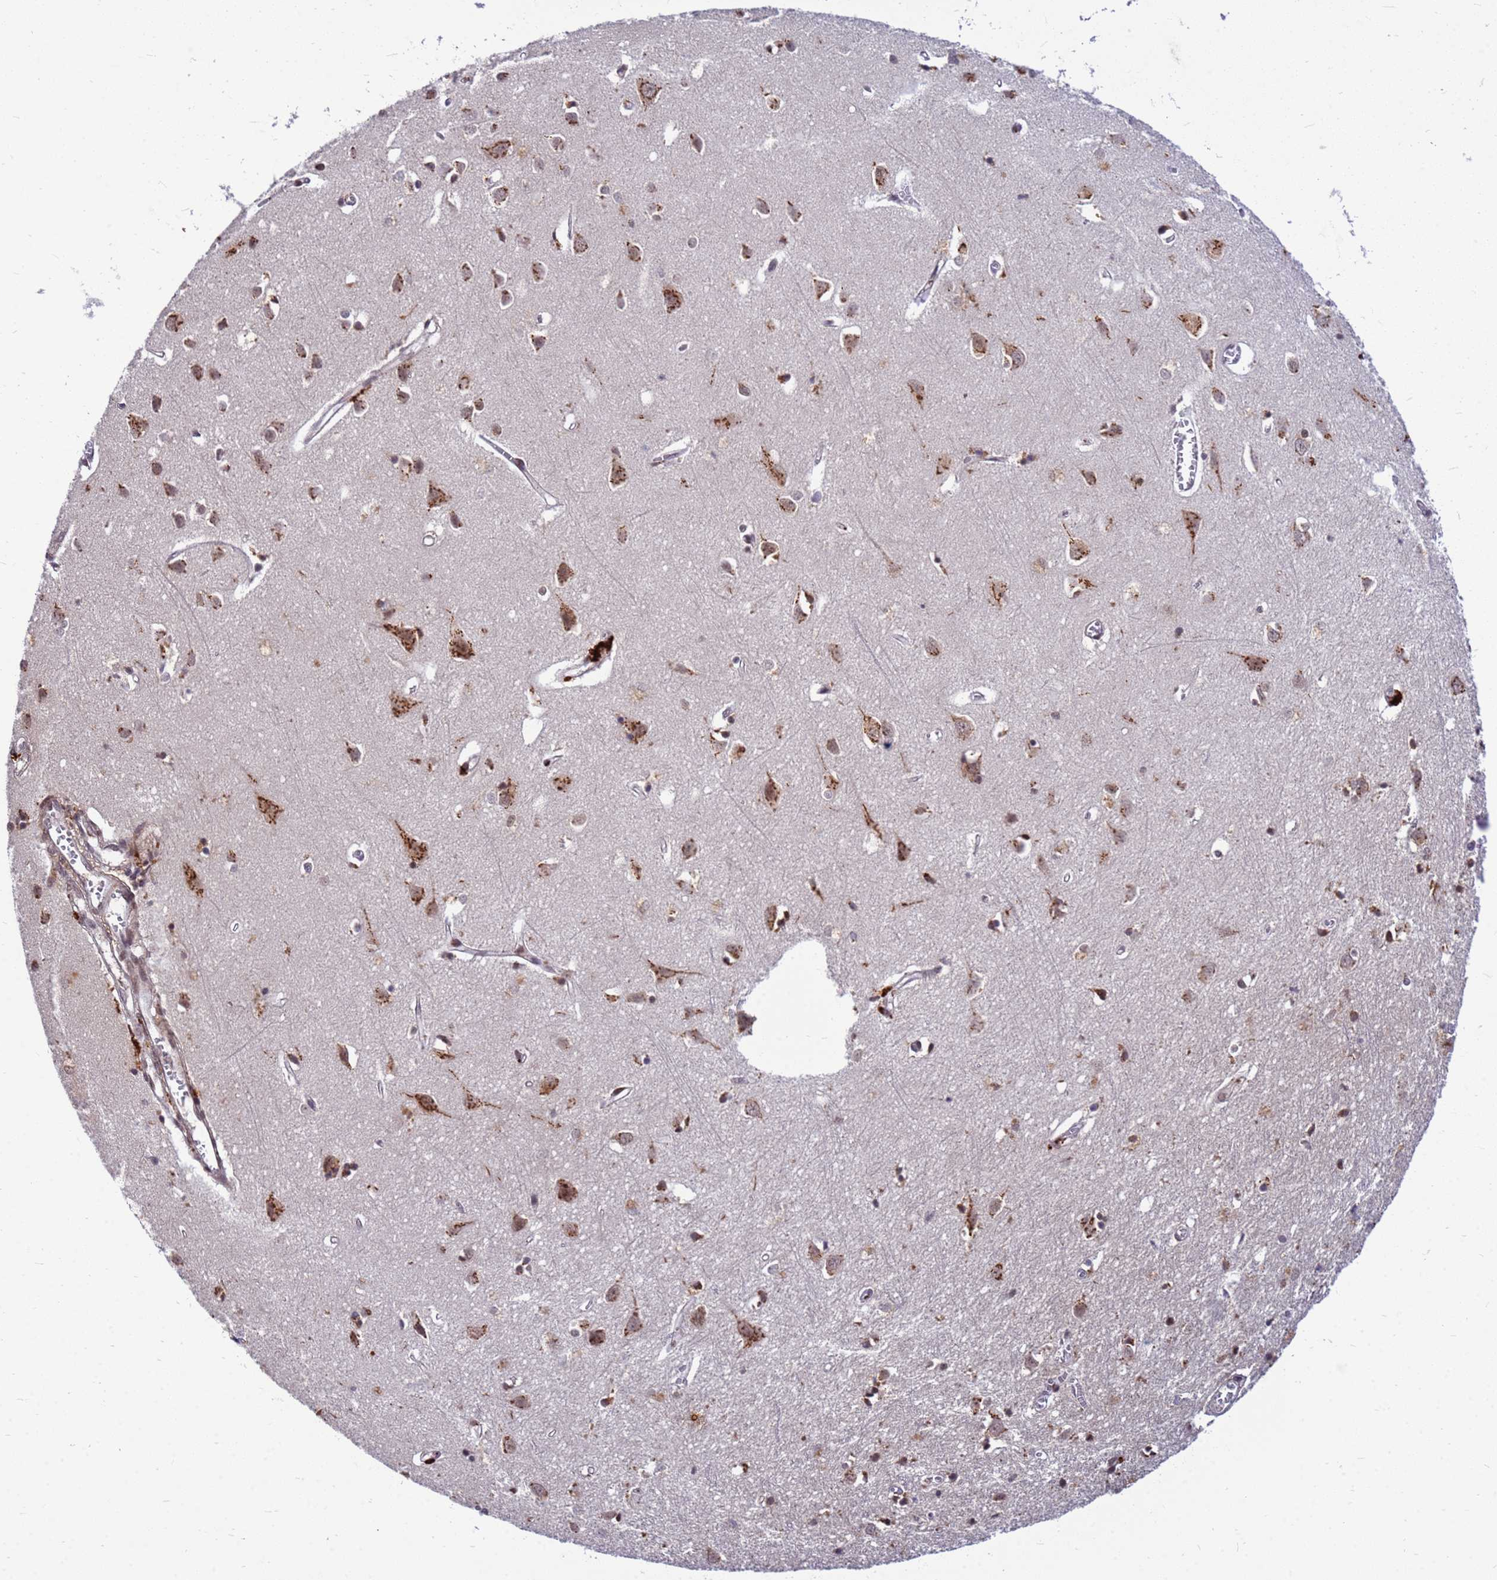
{"staining": {"intensity": "moderate", "quantity": ">75%", "location": "cytoplasmic/membranous,nuclear"}, "tissue": "cerebral cortex", "cell_type": "Endothelial cells", "image_type": "normal", "snomed": [{"axis": "morphology", "description": "Normal tissue, NOS"}, {"axis": "topography", "description": "Cerebral cortex"}], "caption": "Immunohistochemical staining of unremarkable cerebral cortex reveals medium levels of moderate cytoplasmic/membranous,nuclear expression in about >75% of endothelial cells. Nuclei are stained in blue.", "gene": "NCBP2", "patient": {"sex": "female", "age": 64}}